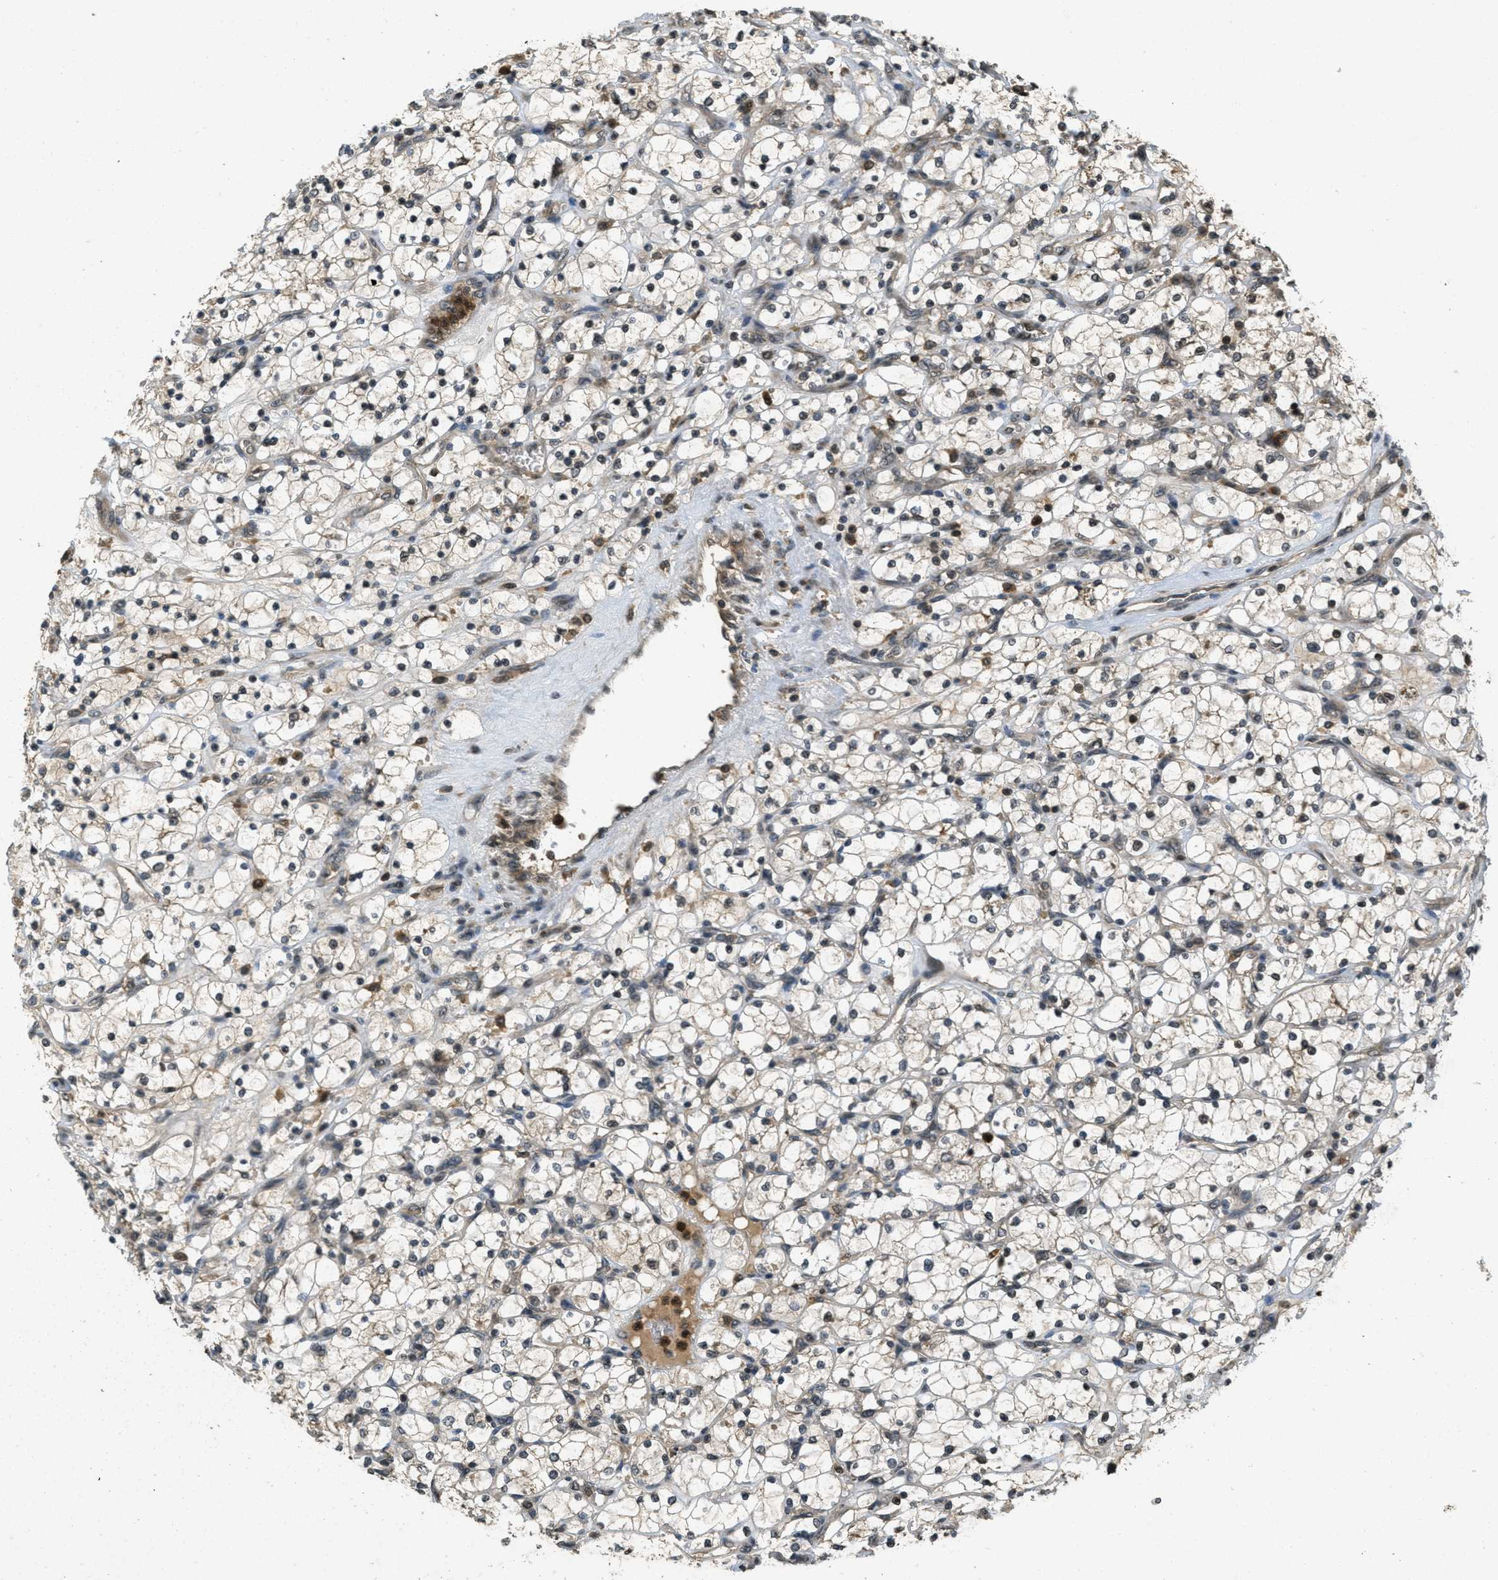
{"staining": {"intensity": "weak", "quantity": "25%-75%", "location": "cytoplasmic/membranous"}, "tissue": "renal cancer", "cell_type": "Tumor cells", "image_type": "cancer", "snomed": [{"axis": "morphology", "description": "Adenocarcinoma, NOS"}, {"axis": "topography", "description": "Kidney"}], "caption": "IHC (DAB (3,3'-diaminobenzidine)) staining of human renal cancer (adenocarcinoma) shows weak cytoplasmic/membranous protein staining in about 25%-75% of tumor cells.", "gene": "ATG7", "patient": {"sex": "female", "age": 69}}